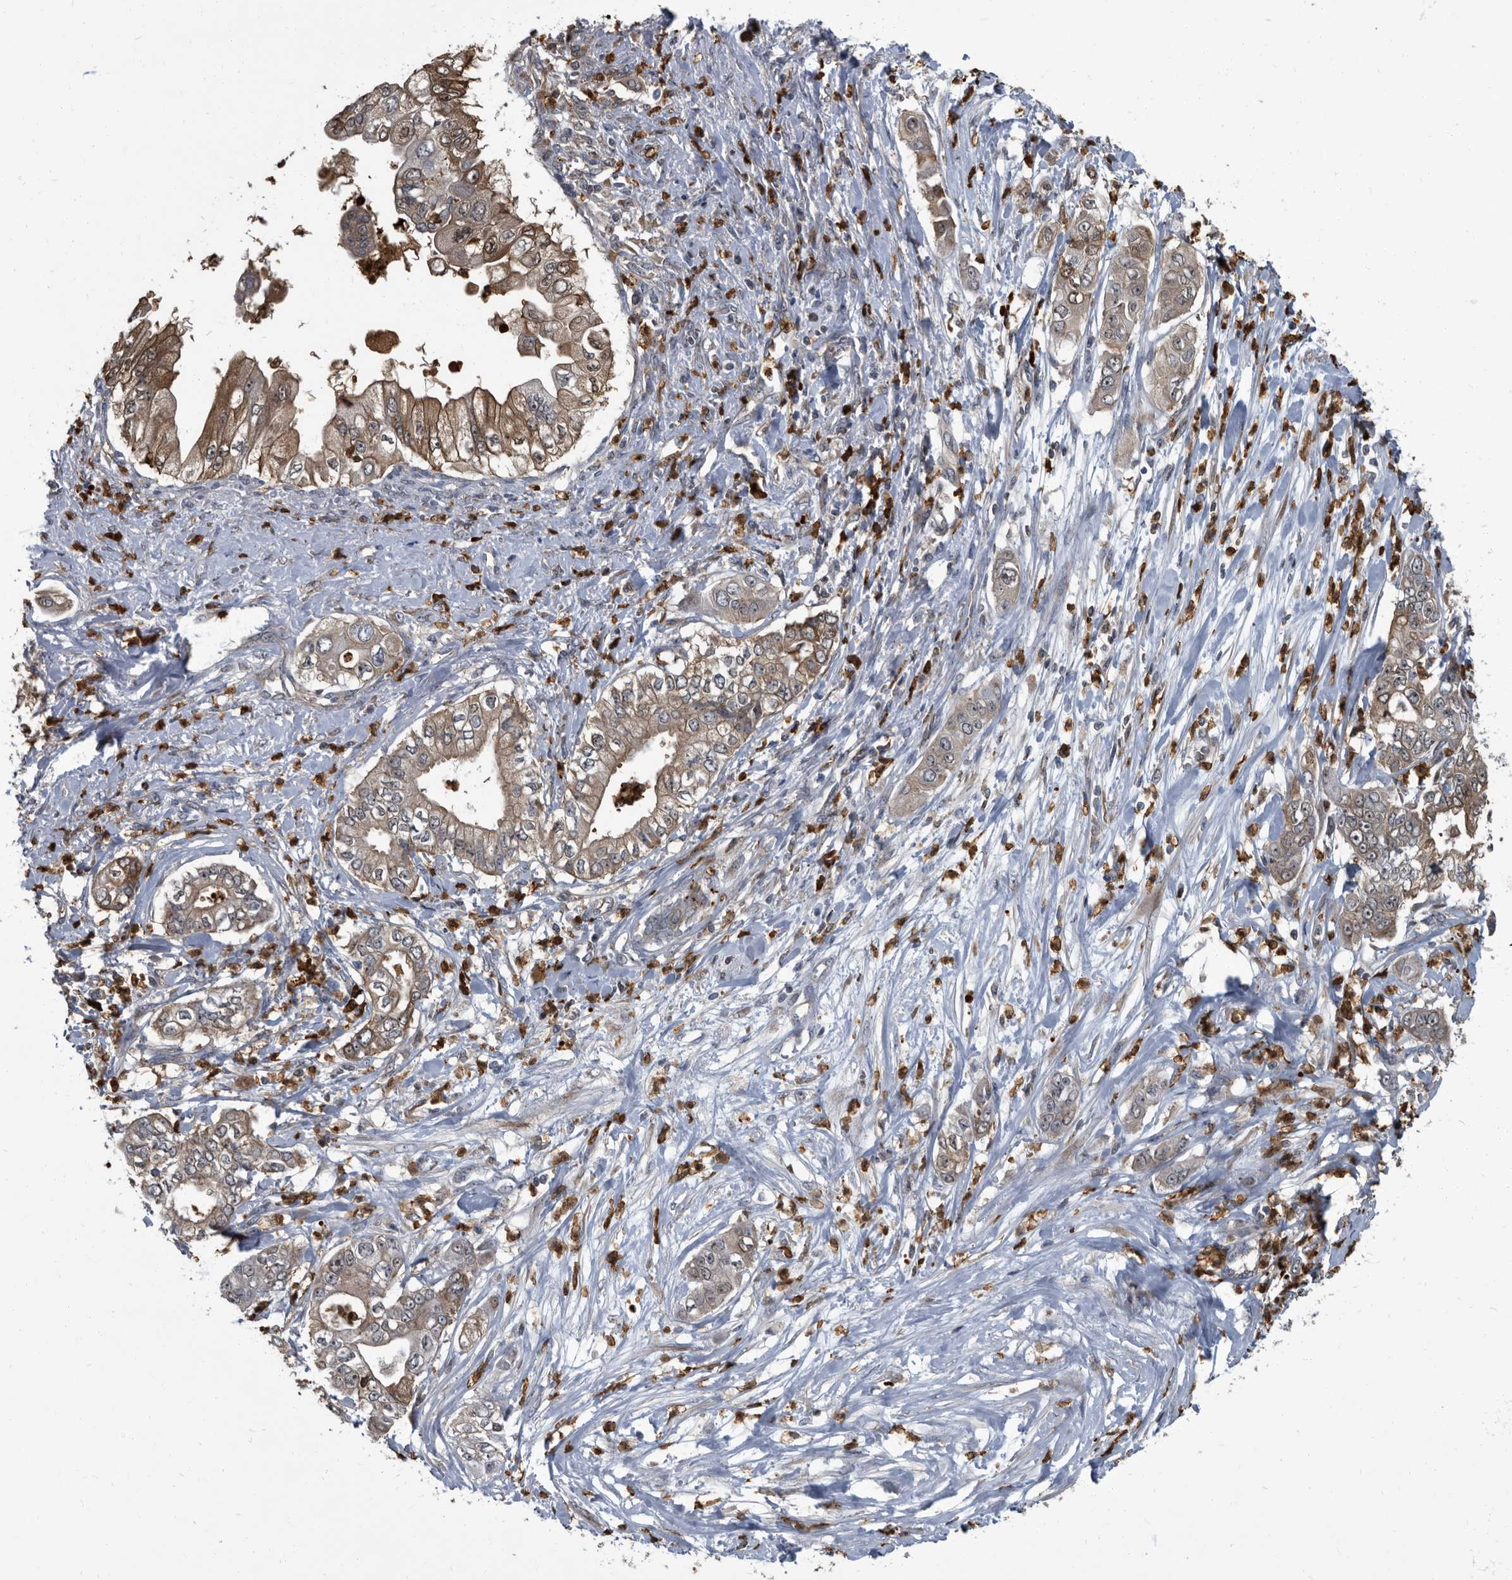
{"staining": {"intensity": "moderate", "quantity": "<25%", "location": "cytoplasmic/membranous"}, "tissue": "pancreatic cancer", "cell_type": "Tumor cells", "image_type": "cancer", "snomed": [{"axis": "morphology", "description": "Adenocarcinoma, NOS"}, {"axis": "topography", "description": "Pancreas"}], "caption": "This micrograph demonstrates immunohistochemistry (IHC) staining of human adenocarcinoma (pancreatic), with low moderate cytoplasmic/membranous expression in about <25% of tumor cells.", "gene": "CDV3", "patient": {"sex": "female", "age": 78}}